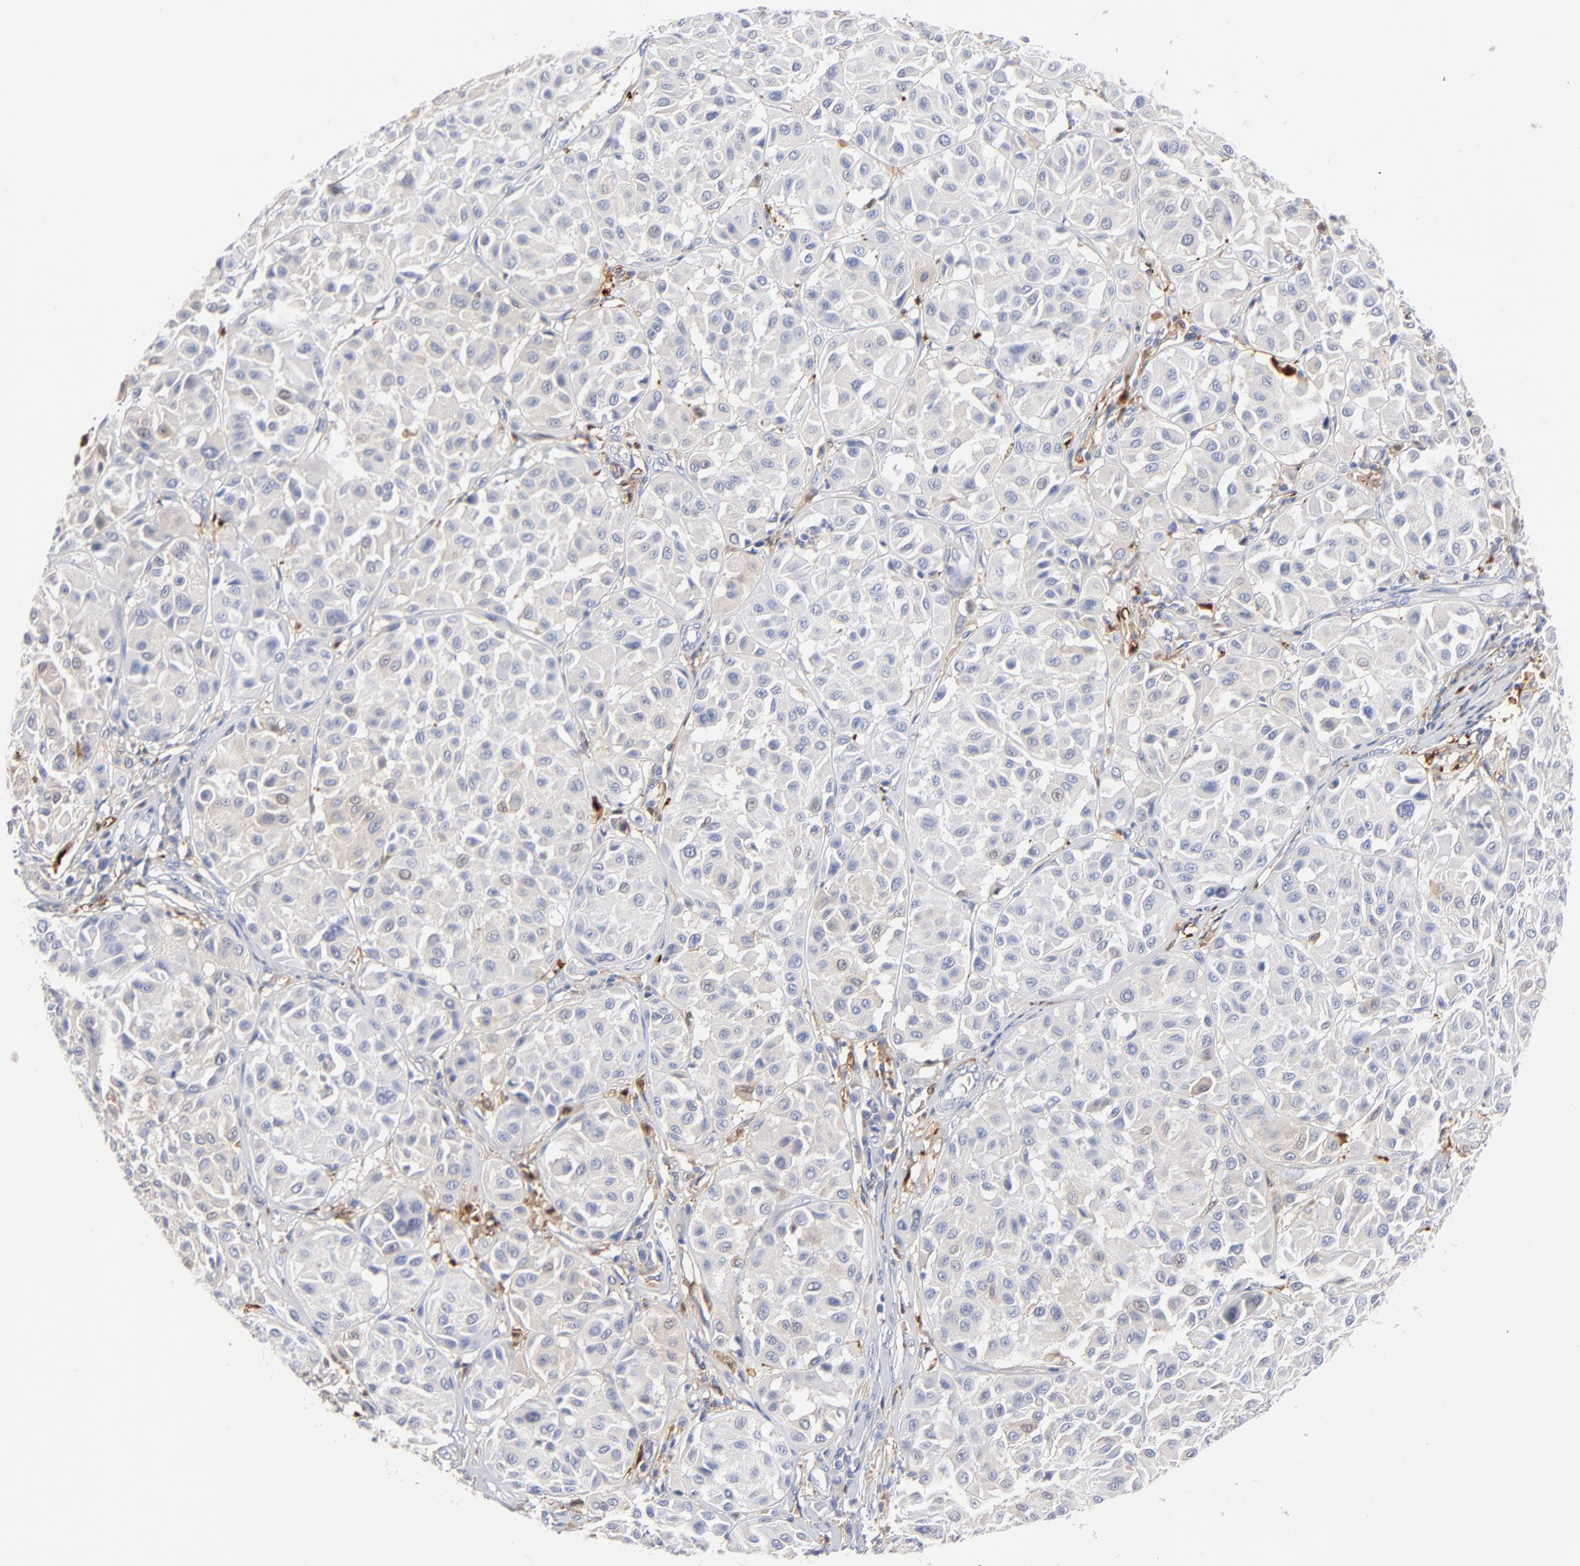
{"staining": {"intensity": "negative", "quantity": "none", "location": "none"}, "tissue": "melanoma", "cell_type": "Tumor cells", "image_type": "cancer", "snomed": [{"axis": "morphology", "description": "Malignant melanoma, Metastatic site"}, {"axis": "topography", "description": "Soft tissue"}], "caption": "This is an IHC micrograph of malignant melanoma (metastatic site). There is no staining in tumor cells.", "gene": "IFIT2", "patient": {"sex": "male", "age": 41}}